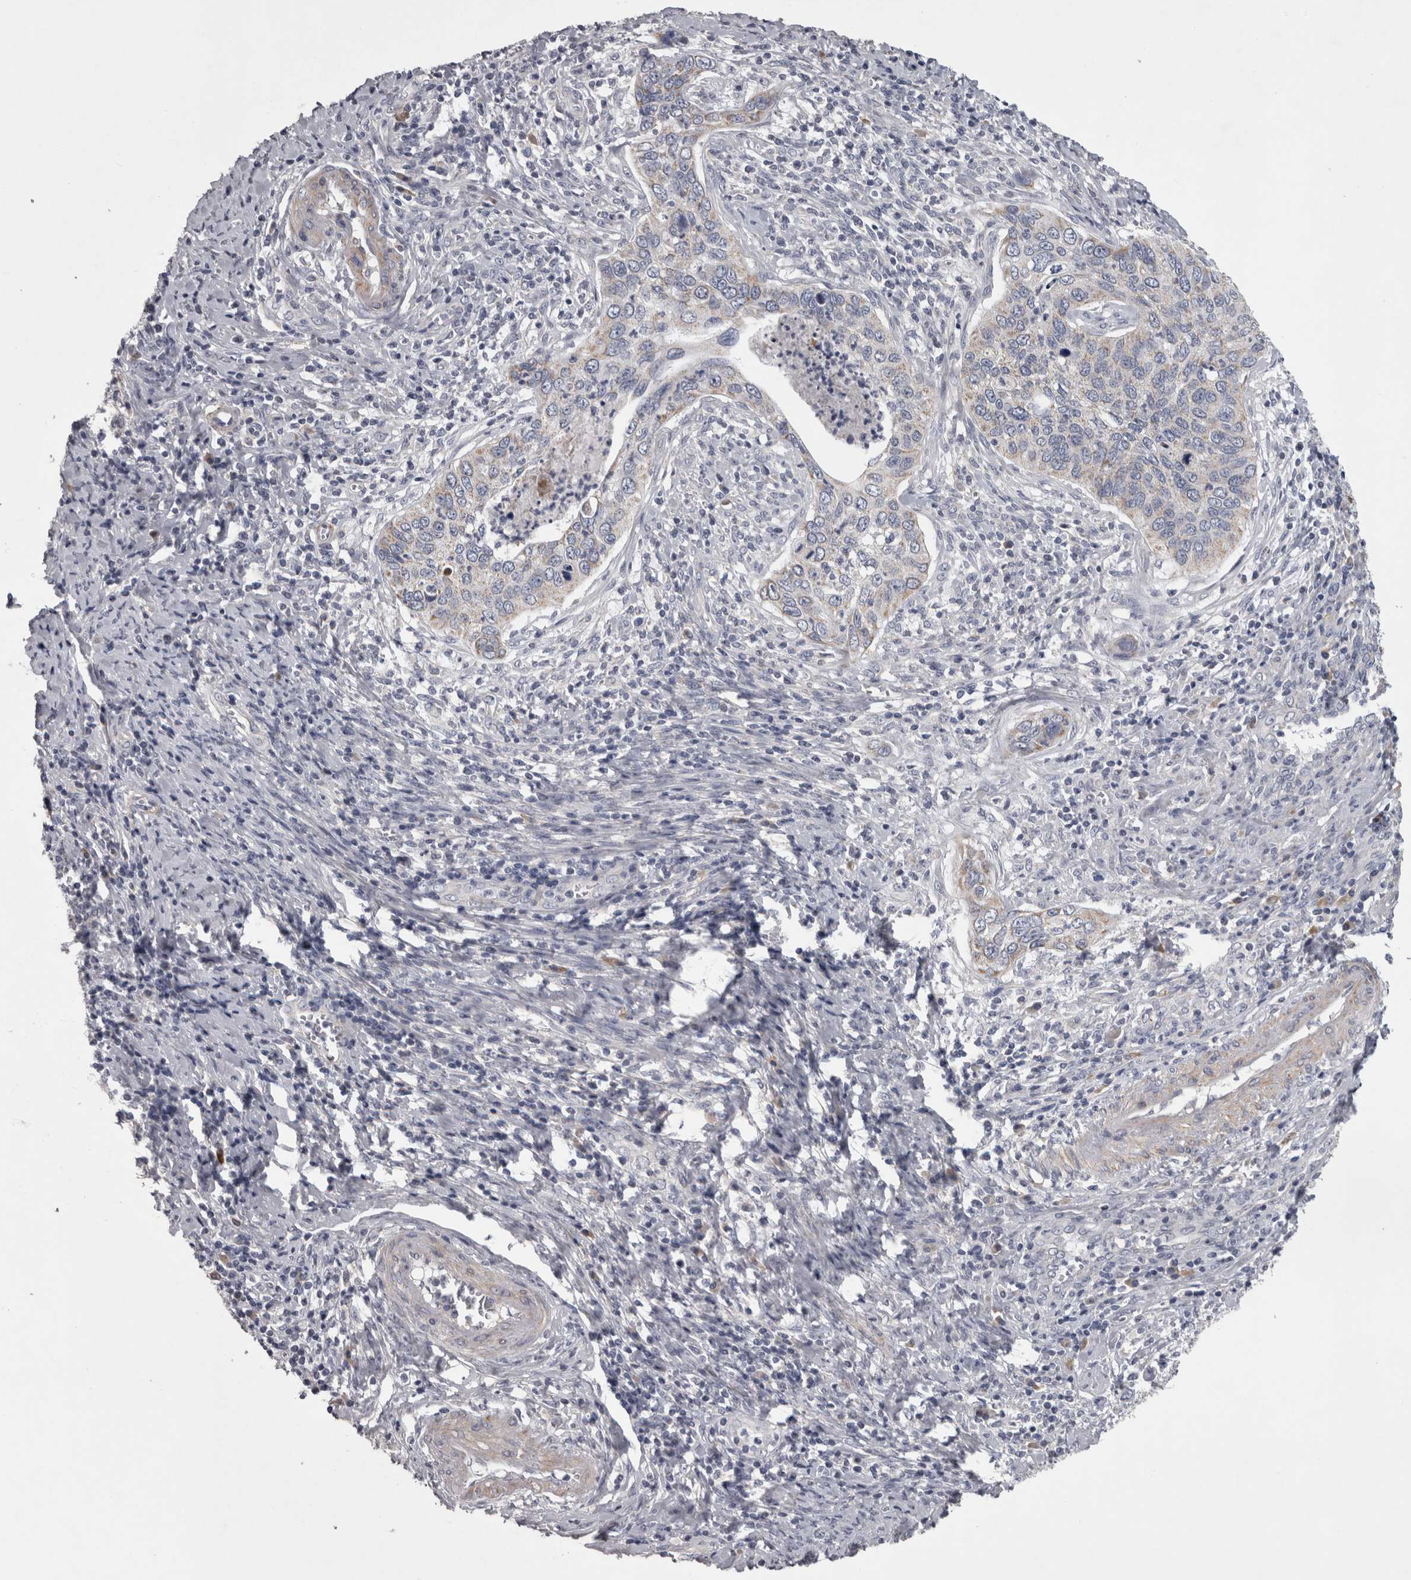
{"staining": {"intensity": "weak", "quantity": "25%-75%", "location": "cytoplasmic/membranous"}, "tissue": "cervical cancer", "cell_type": "Tumor cells", "image_type": "cancer", "snomed": [{"axis": "morphology", "description": "Squamous cell carcinoma, NOS"}, {"axis": "topography", "description": "Cervix"}], "caption": "Weak cytoplasmic/membranous protein expression is appreciated in about 25%-75% of tumor cells in squamous cell carcinoma (cervical).", "gene": "DBT", "patient": {"sex": "female", "age": 53}}